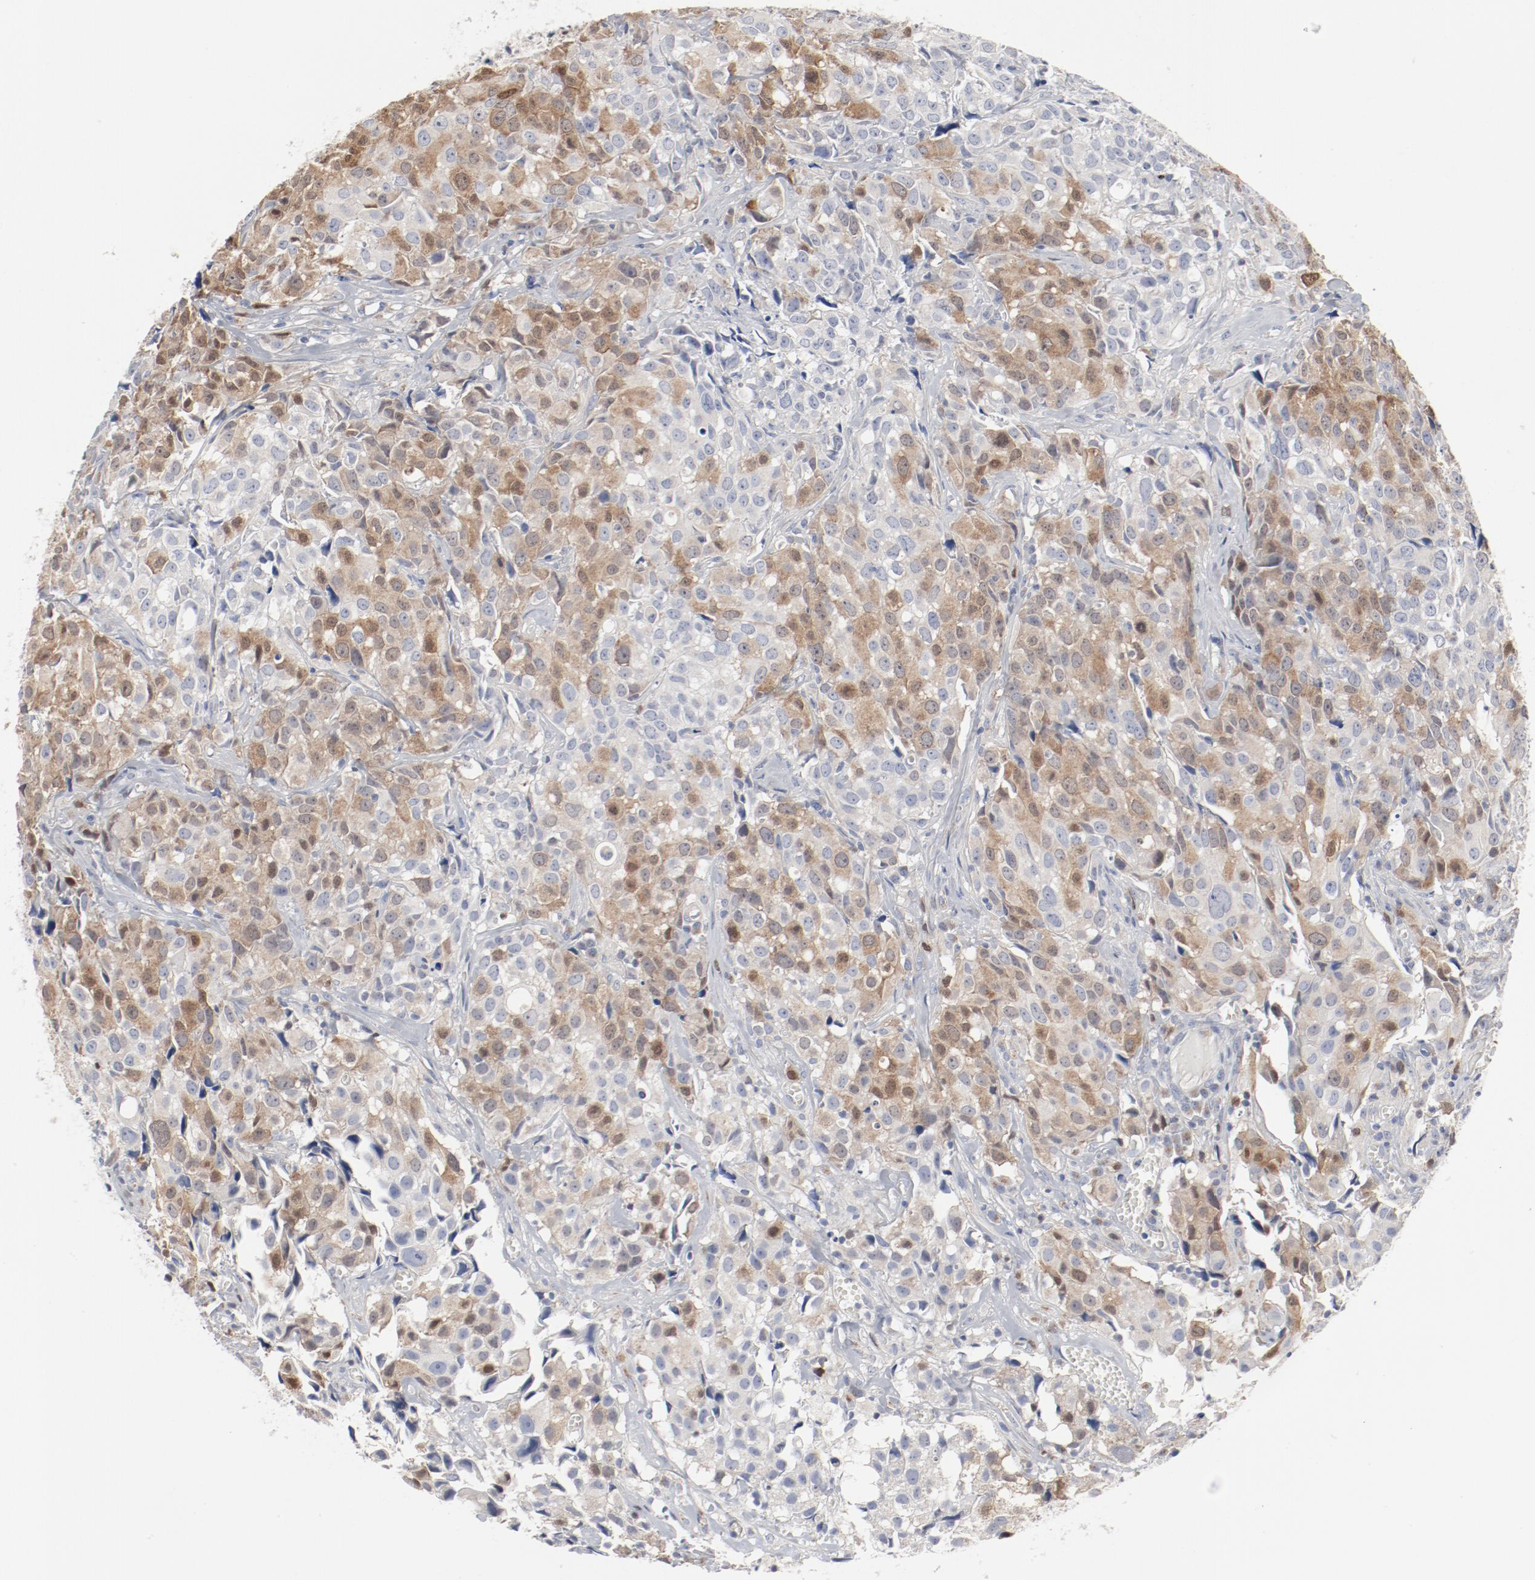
{"staining": {"intensity": "moderate", "quantity": "25%-75%", "location": "cytoplasmic/membranous,nuclear"}, "tissue": "urothelial cancer", "cell_type": "Tumor cells", "image_type": "cancer", "snomed": [{"axis": "morphology", "description": "Urothelial carcinoma, High grade"}, {"axis": "topography", "description": "Urinary bladder"}], "caption": "Immunohistochemistry (IHC) micrograph of high-grade urothelial carcinoma stained for a protein (brown), which exhibits medium levels of moderate cytoplasmic/membranous and nuclear expression in approximately 25%-75% of tumor cells.", "gene": "CDK1", "patient": {"sex": "female", "age": 75}}